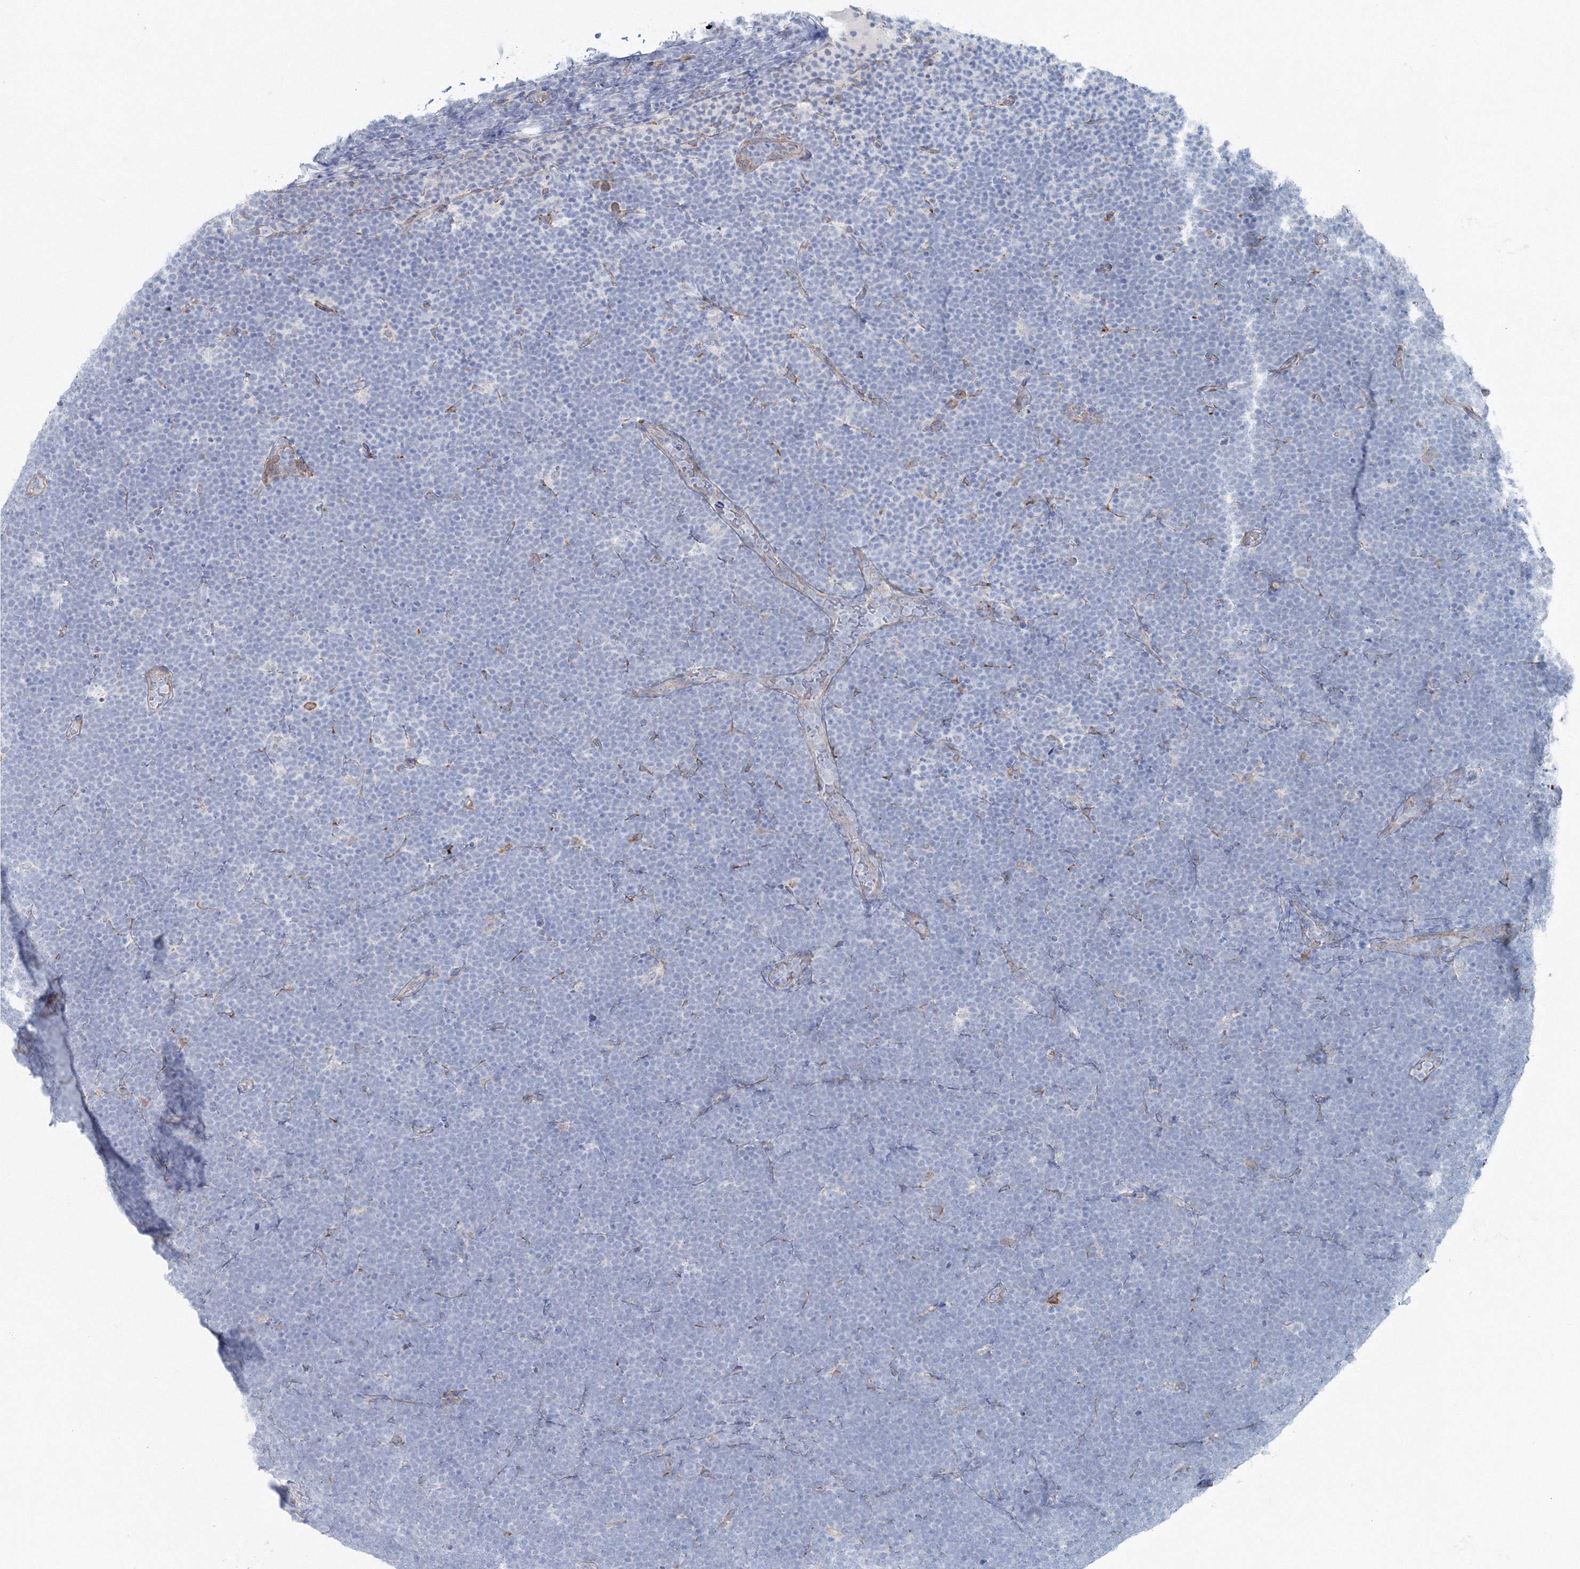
{"staining": {"intensity": "negative", "quantity": "none", "location": "none"}, "tissue": "lymphoma", "cell_type": "Tumor cells", "image_type": "cancer", "snomed": [{"axis": "morphology", "description": "Malignant lymphoma, non-Hodgkin's type, High grade"}, {"axis": "topography", "description": "Lymph node"}], "caption": "Immunohistochemistry histopathology image of human lymphoma stained for a protein (brown), which demonstrates no expression in tumor cells.", "gene": "RCN1", "patient": {"sex": "male", "age": 13}}